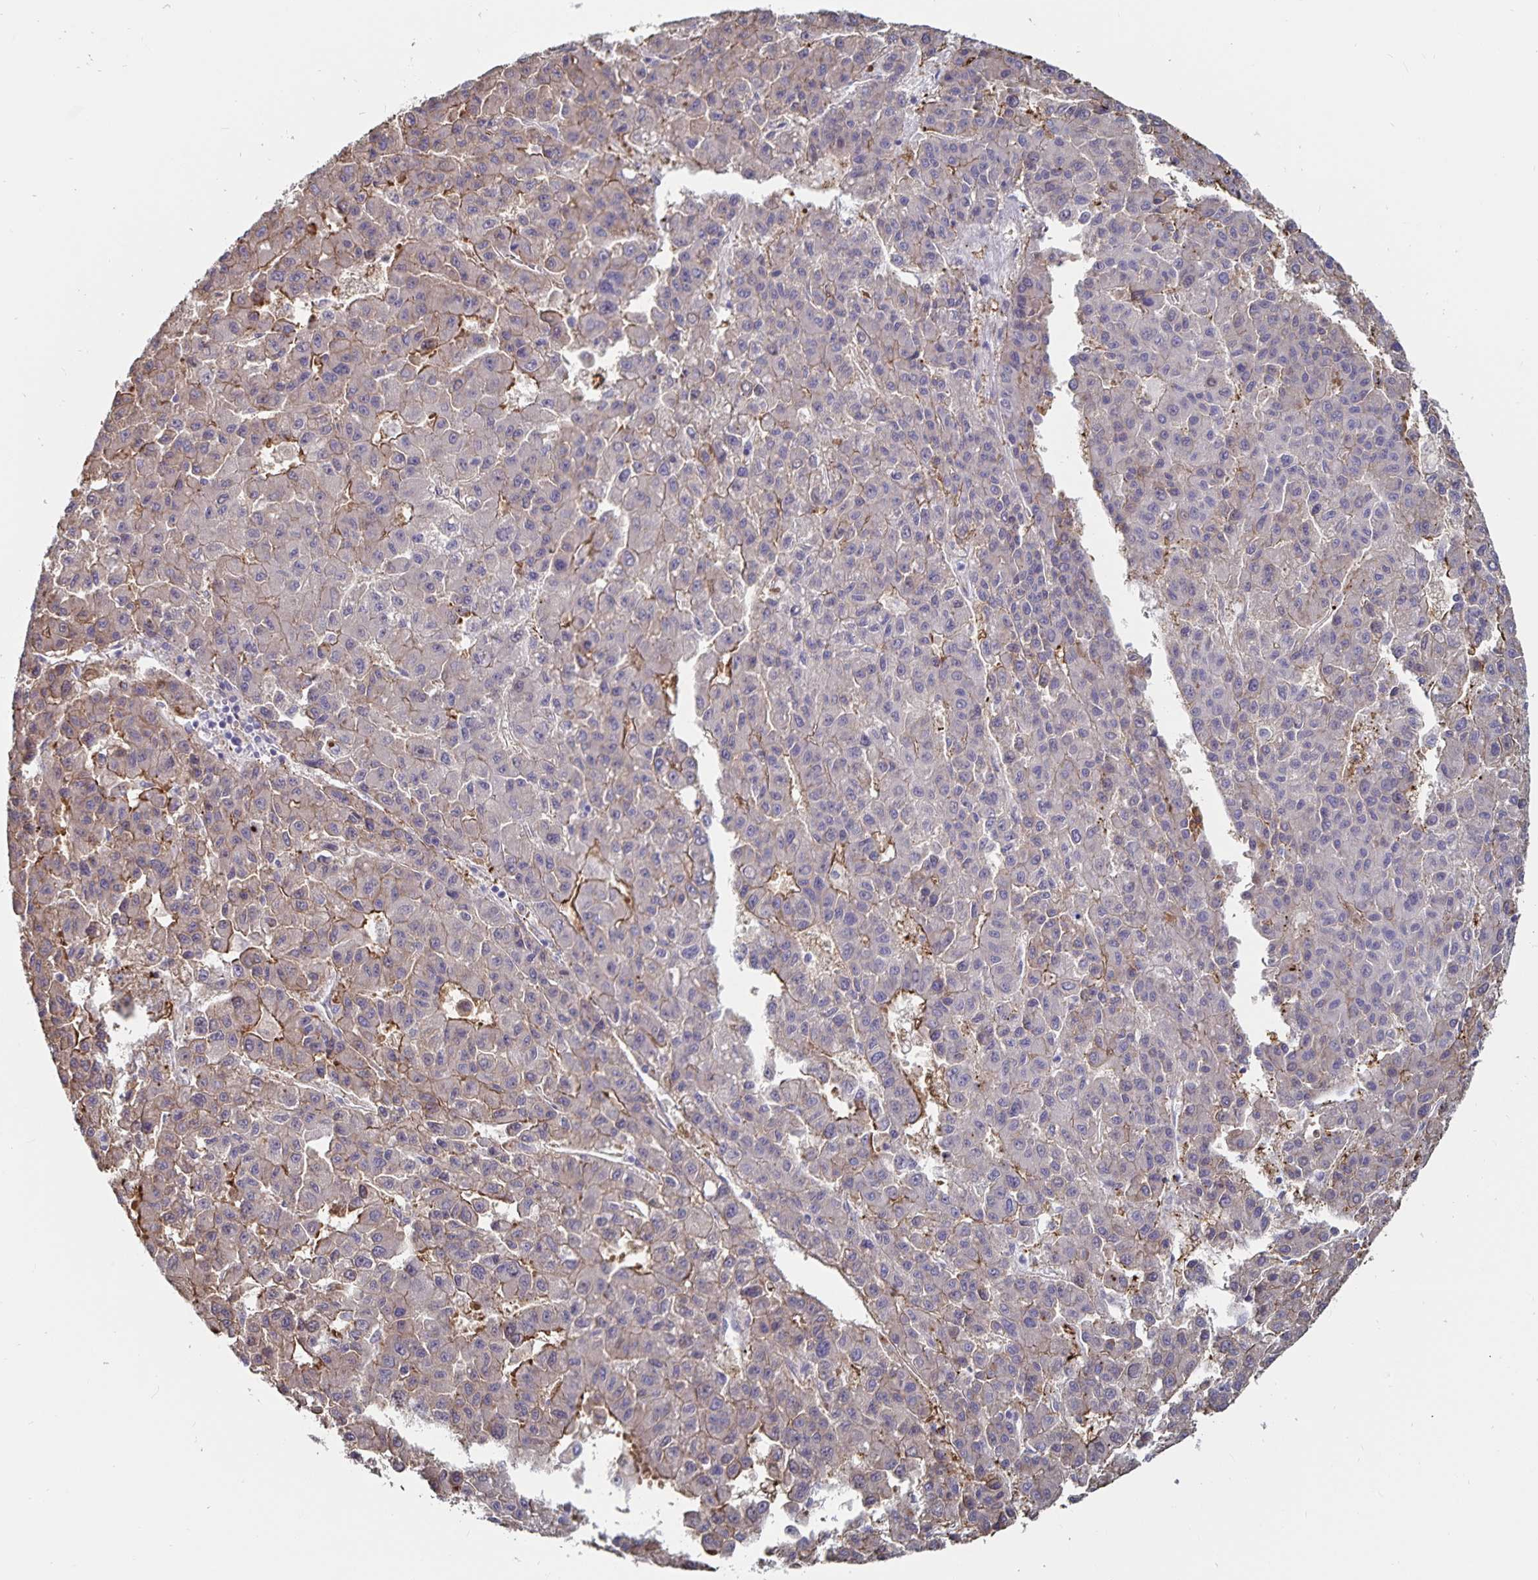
{"staining": {"intensity": "moderate", "quantity": "<25%", "location": "cytoplasmic/membranous"}, "tissue": "liver cancer", "cell_type": "Tumor cells", "image_type": "cancer", "snomed": [{"axis": "morphology", "description": "Carcinoma, Hepatocellular, NOS"}, {"axis": "topography", "description": "Liver"}], "caption": "The histopathology image demonstrates a brown stain indicating the presence of a protein in the cytoplasmic/membranous of tumor cells in liver cancer. (DAB (3,3'-diaminobenzidine) IHC with brightfield microscopy, high magnification).", "gene": "SSTR1", "patient": {"sex": "male", "age": 70}}